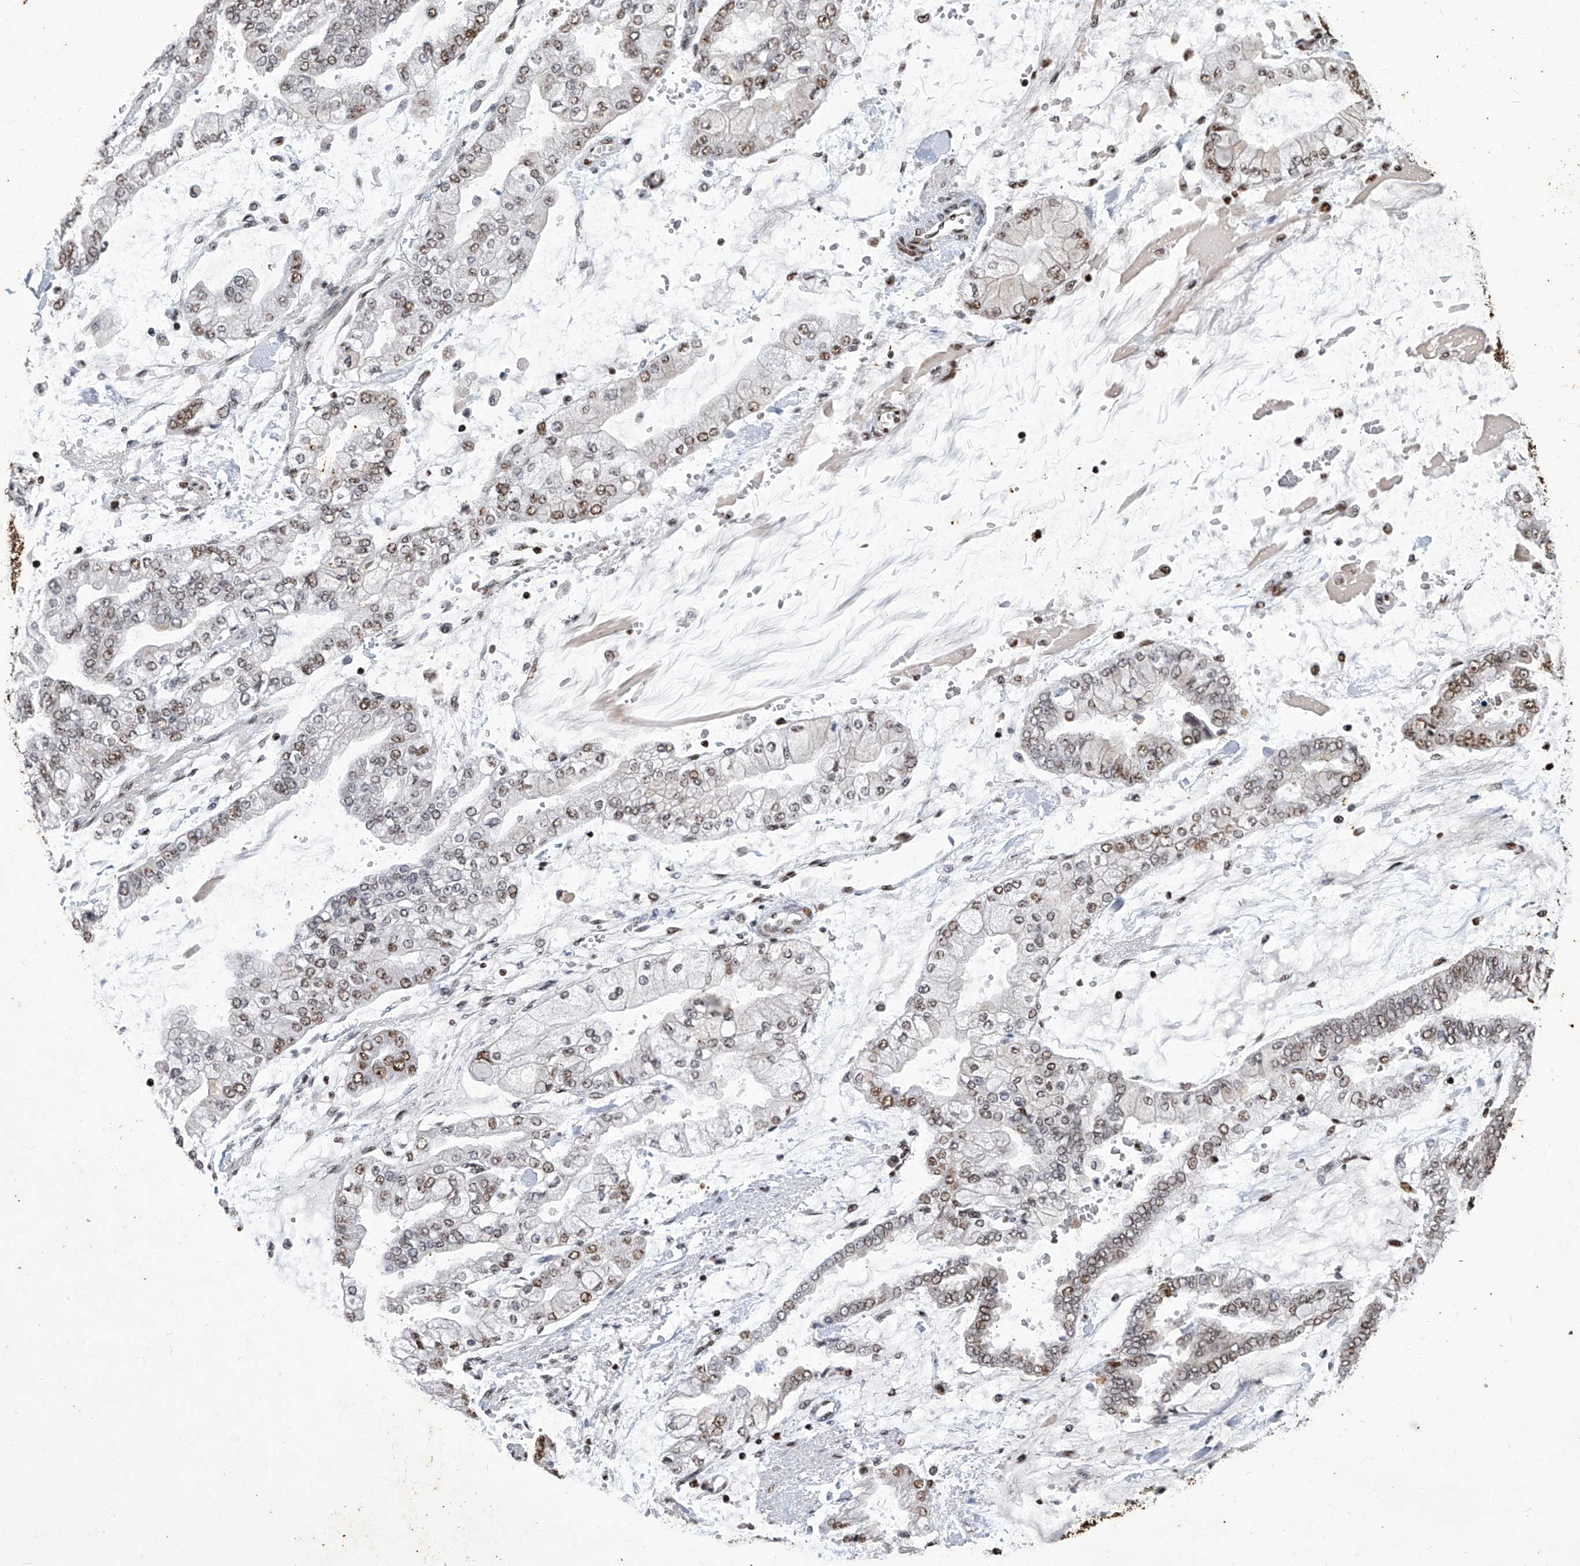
{"staining": {"intensity": "moderate", "quantity": "<25%", "location": "nuclear"}, "tissue": "stomach cancer", "cell_type": "Tumor cells", "image_type": "cancer", "snomed": [{"axis": "morphology", "description": "Normal tissue, NOS"}, {"axis": "morphology", "description": "Adenocarcinoma, NOS"}, {"axis": "topography", "description": "Stomach, upper"}, {"axis": "topography", "description": "Stomach"}], "caption": "Protein expression by immunohistochemistry demonstrates moderate nuclear staining in approximately <25% of tumor cells in adenocarcinoma (stomach).", "gene": "HBP1", "patient": {"sex": "male", "age": 76}}